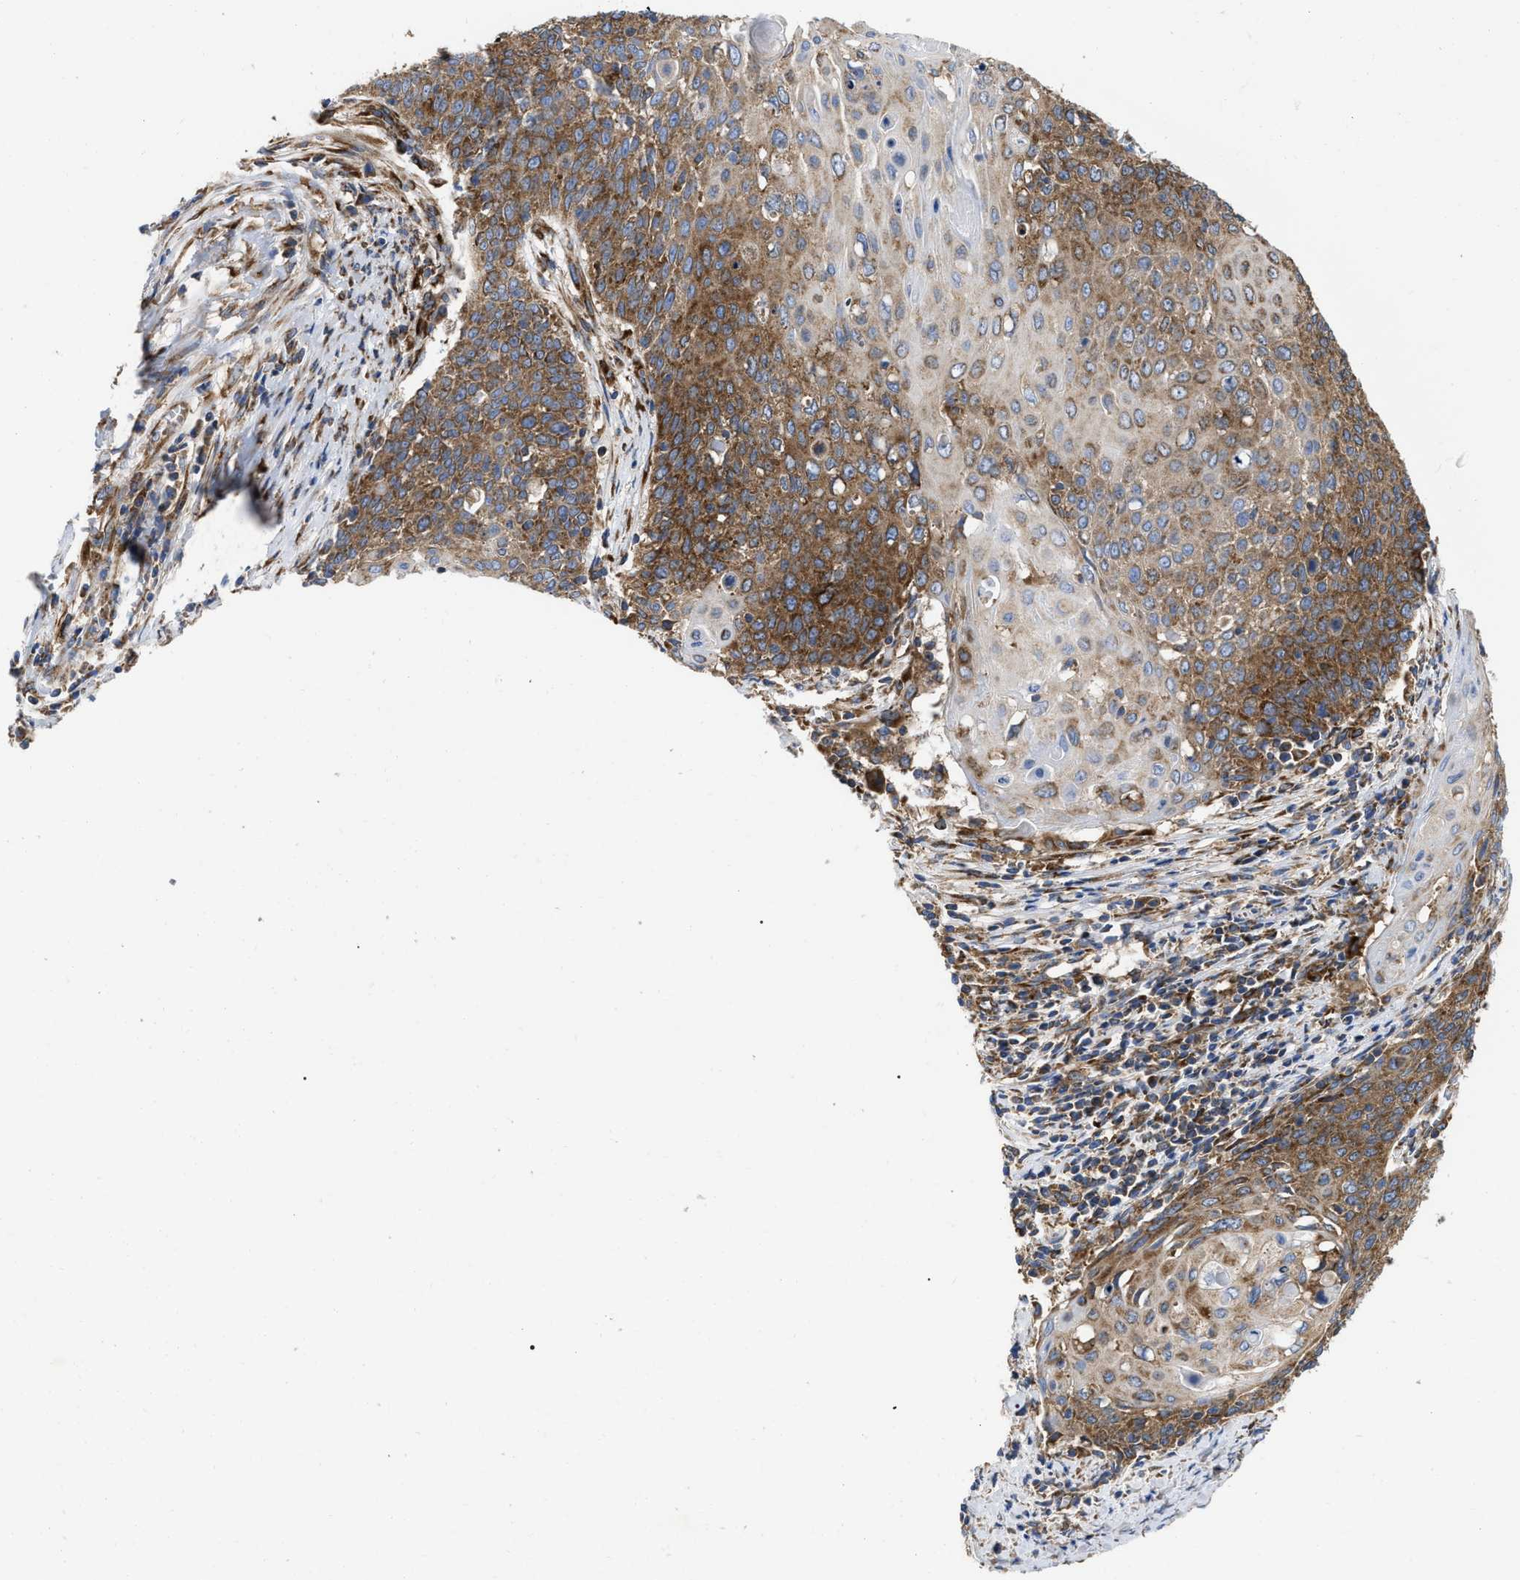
{"staining": {"intensity": "moderate", "quantity": ">75%", "location": "cytoplasmic/membranous"}, "tissue": "cervical cancer", "cell_type": "Tumor cells", "image_type": "cancer", "snomed": [{"axis": "morphology", "description": "Squamous cell carcinoma, NOS"}, {"axis": "topography", "description": "Cervix"}], "caption": "Immunohistochemistry histopathology image of cervical cancer stained for a protein (brown), which displays medium levels of moderate cytoplasmic/membranous expression in about >75% of tumor cells.", "gene": "FAM120A", "patient": {"sex": "female", "age": 39}}